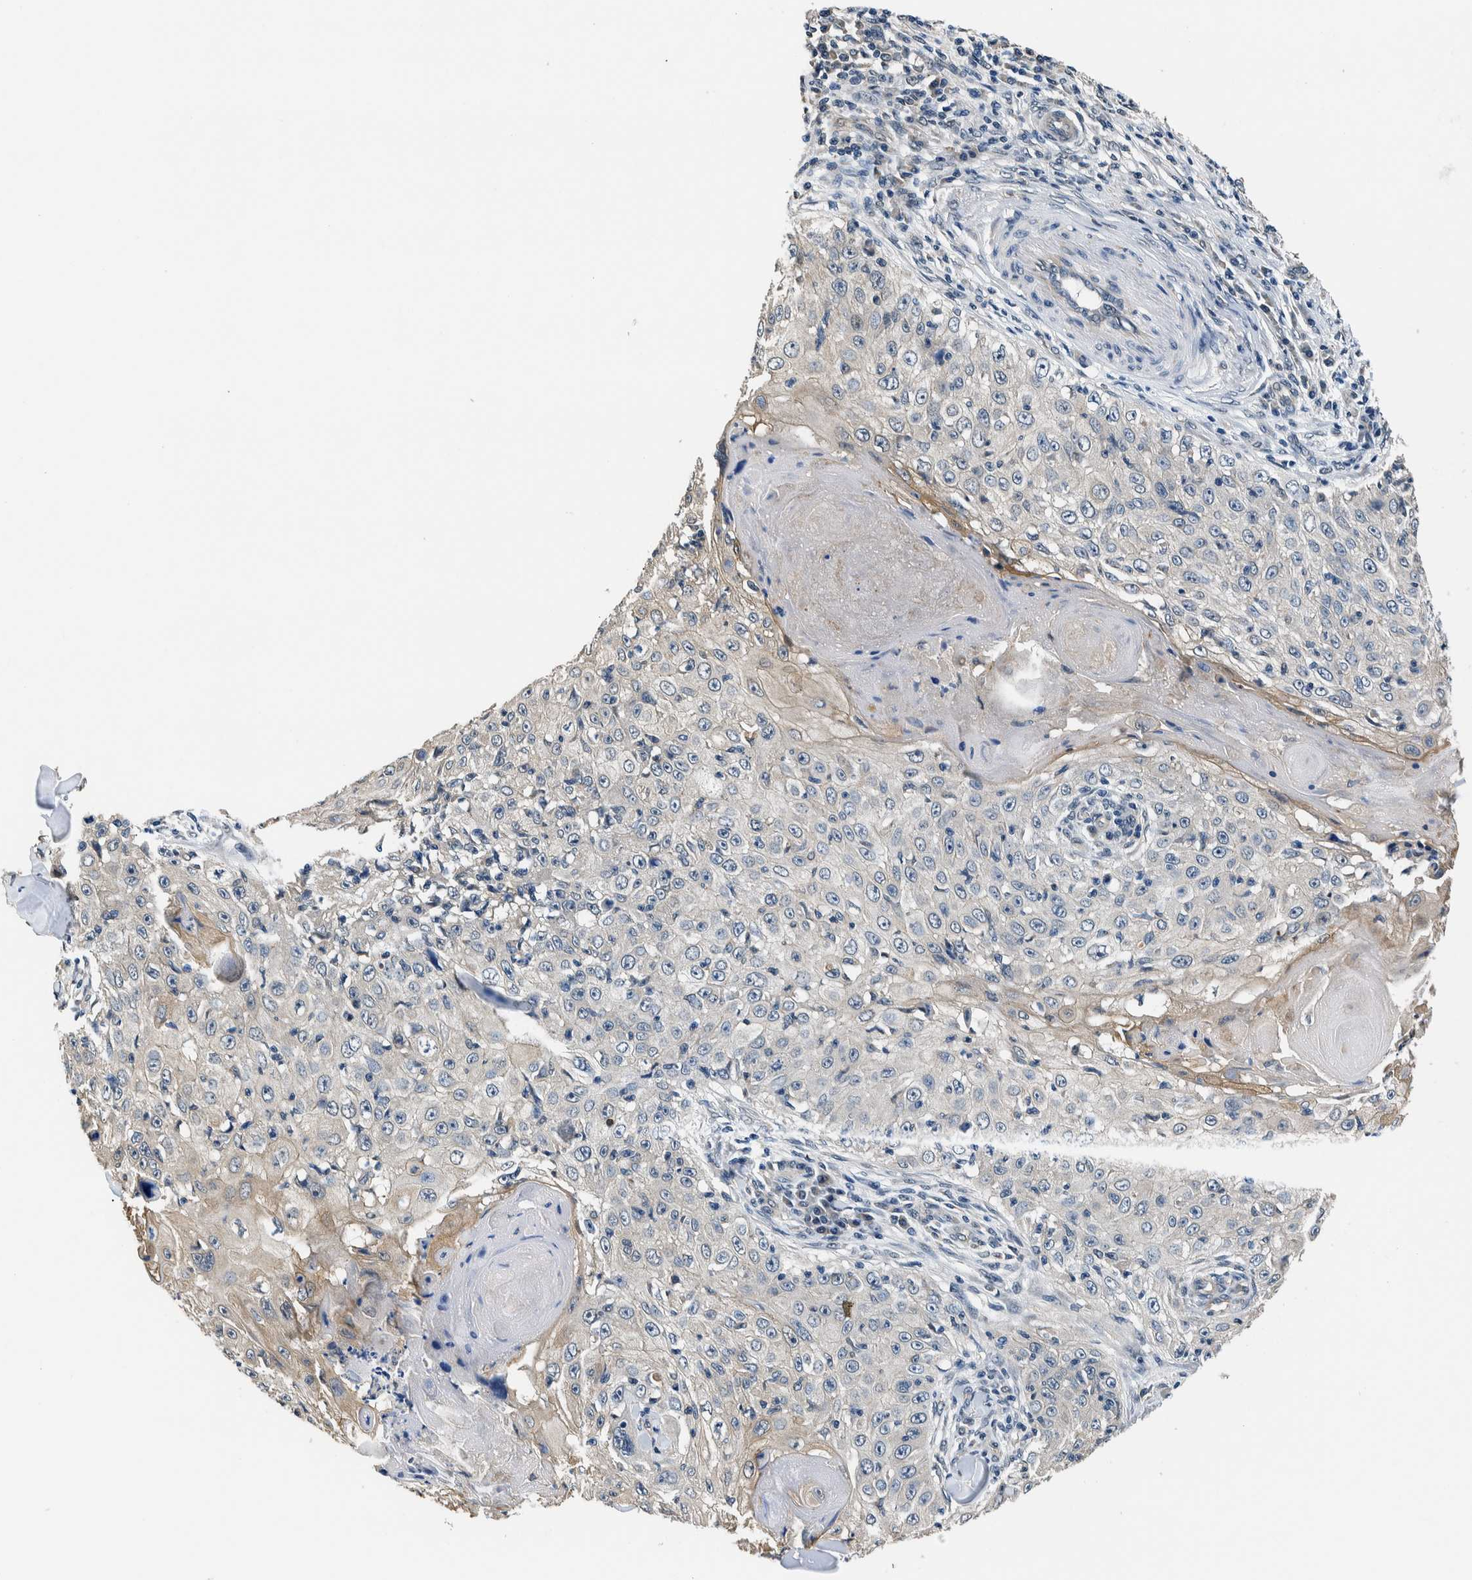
{"staining": {"intensity": "negative", "quantity": "none", "location": "none"}, "tissue": "skin cancer", "cell_type": "Tumor cells", "image_type": "cancer", "snomed": [{"axis": "morphology", "description": "Squamous cell carcinoma, NOS"}, {"axis": "topography", "description": "Skin"}], "caption": "IHC histopathology image of human skin cancer (squamous cell carcinoma) stained for a protein (brown), which exhibits no positivity in tumor cells.", "gene": "NIBAN2", "patient": {"sex": "male", "age": 86}}